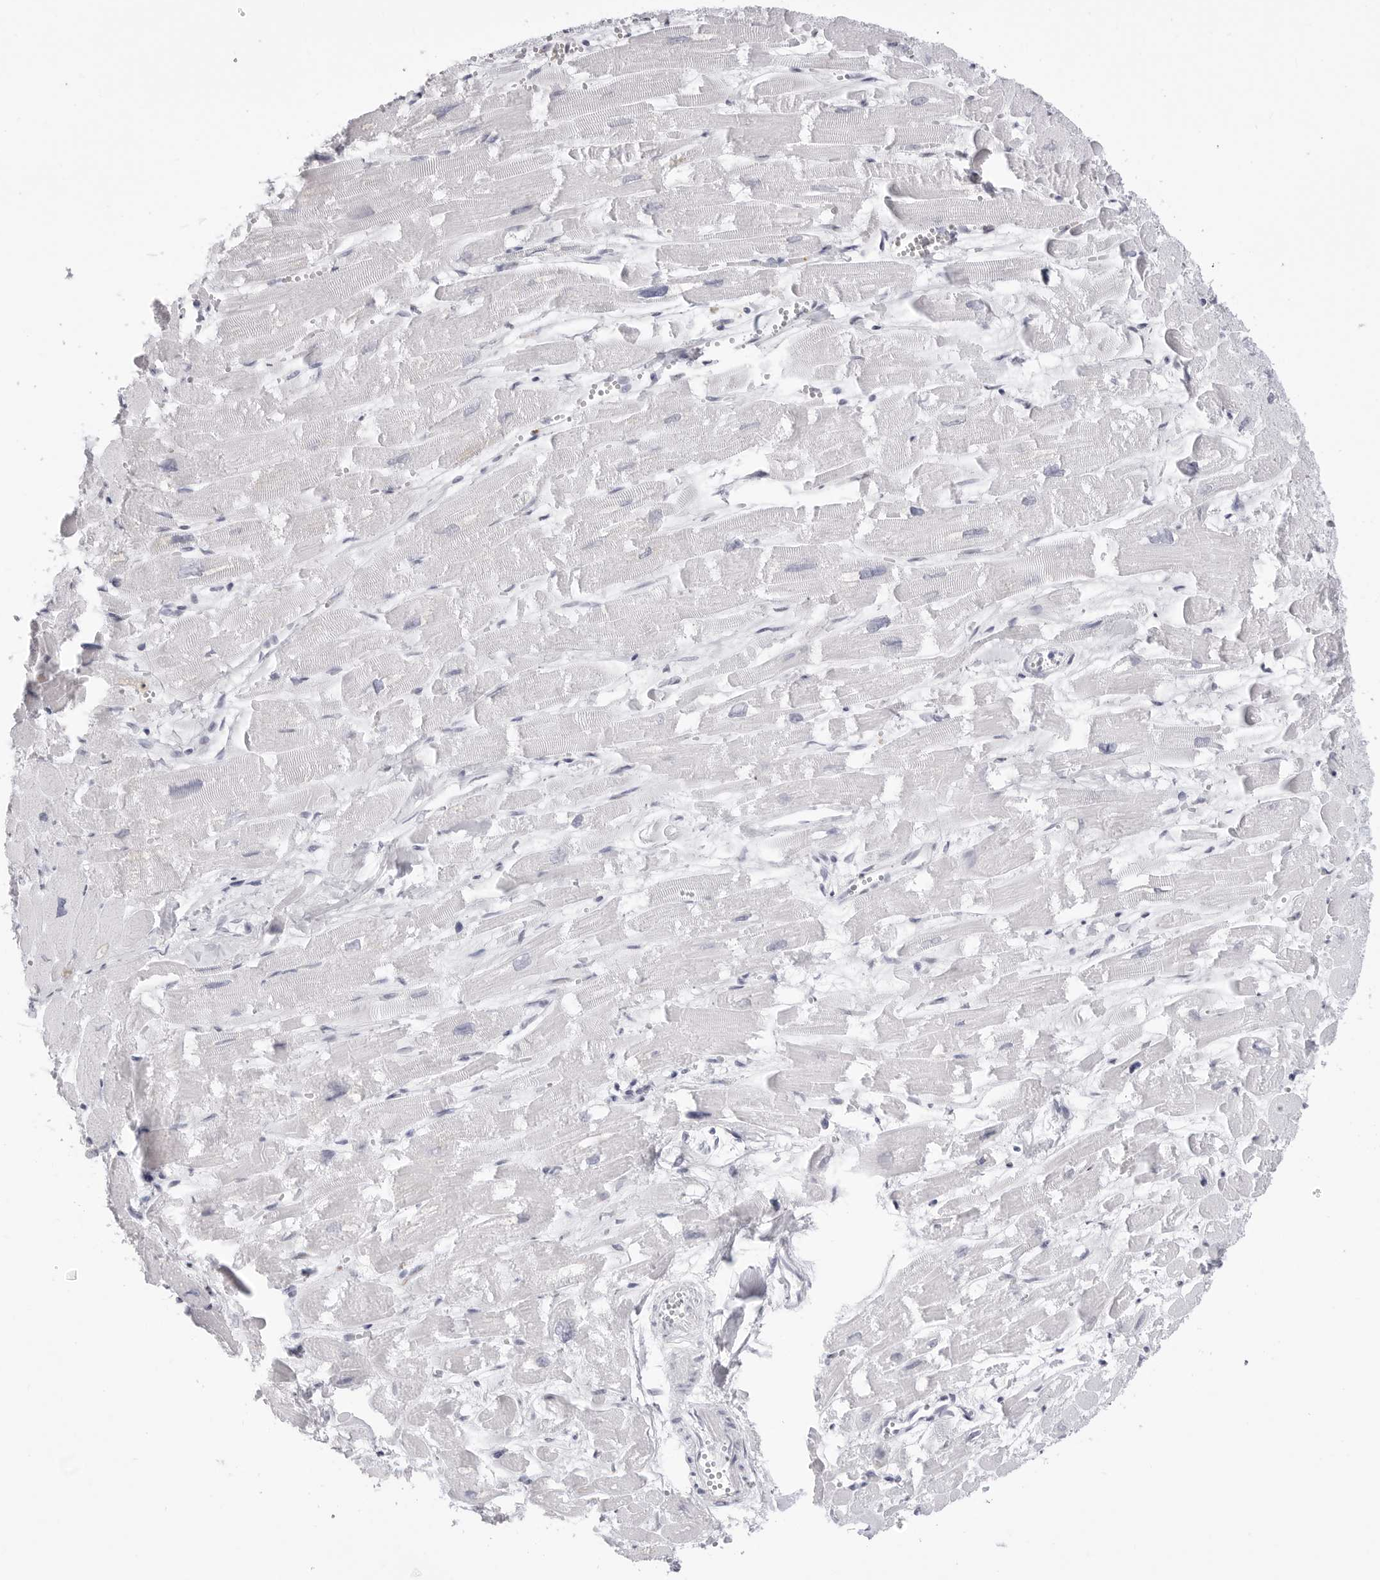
{"staining": {"intensity": "negative", "quantity": "none", "location": "none"}, "tissue": "heart muscle", "cell_type": "Cardiomyocytes", "image_type": "normal", "snomed": [{"axis": "morphology", "description": "Normal tissue, NOS"}, {"axis": "topography", "description": "Heart"}], "caption": "Heart muscle stained for a protein using immunohistochemistry demonstrates no expression cardiomyocytes.", "gene": "TSSK1B", "patient": {"sex": "male", "age": 54}}